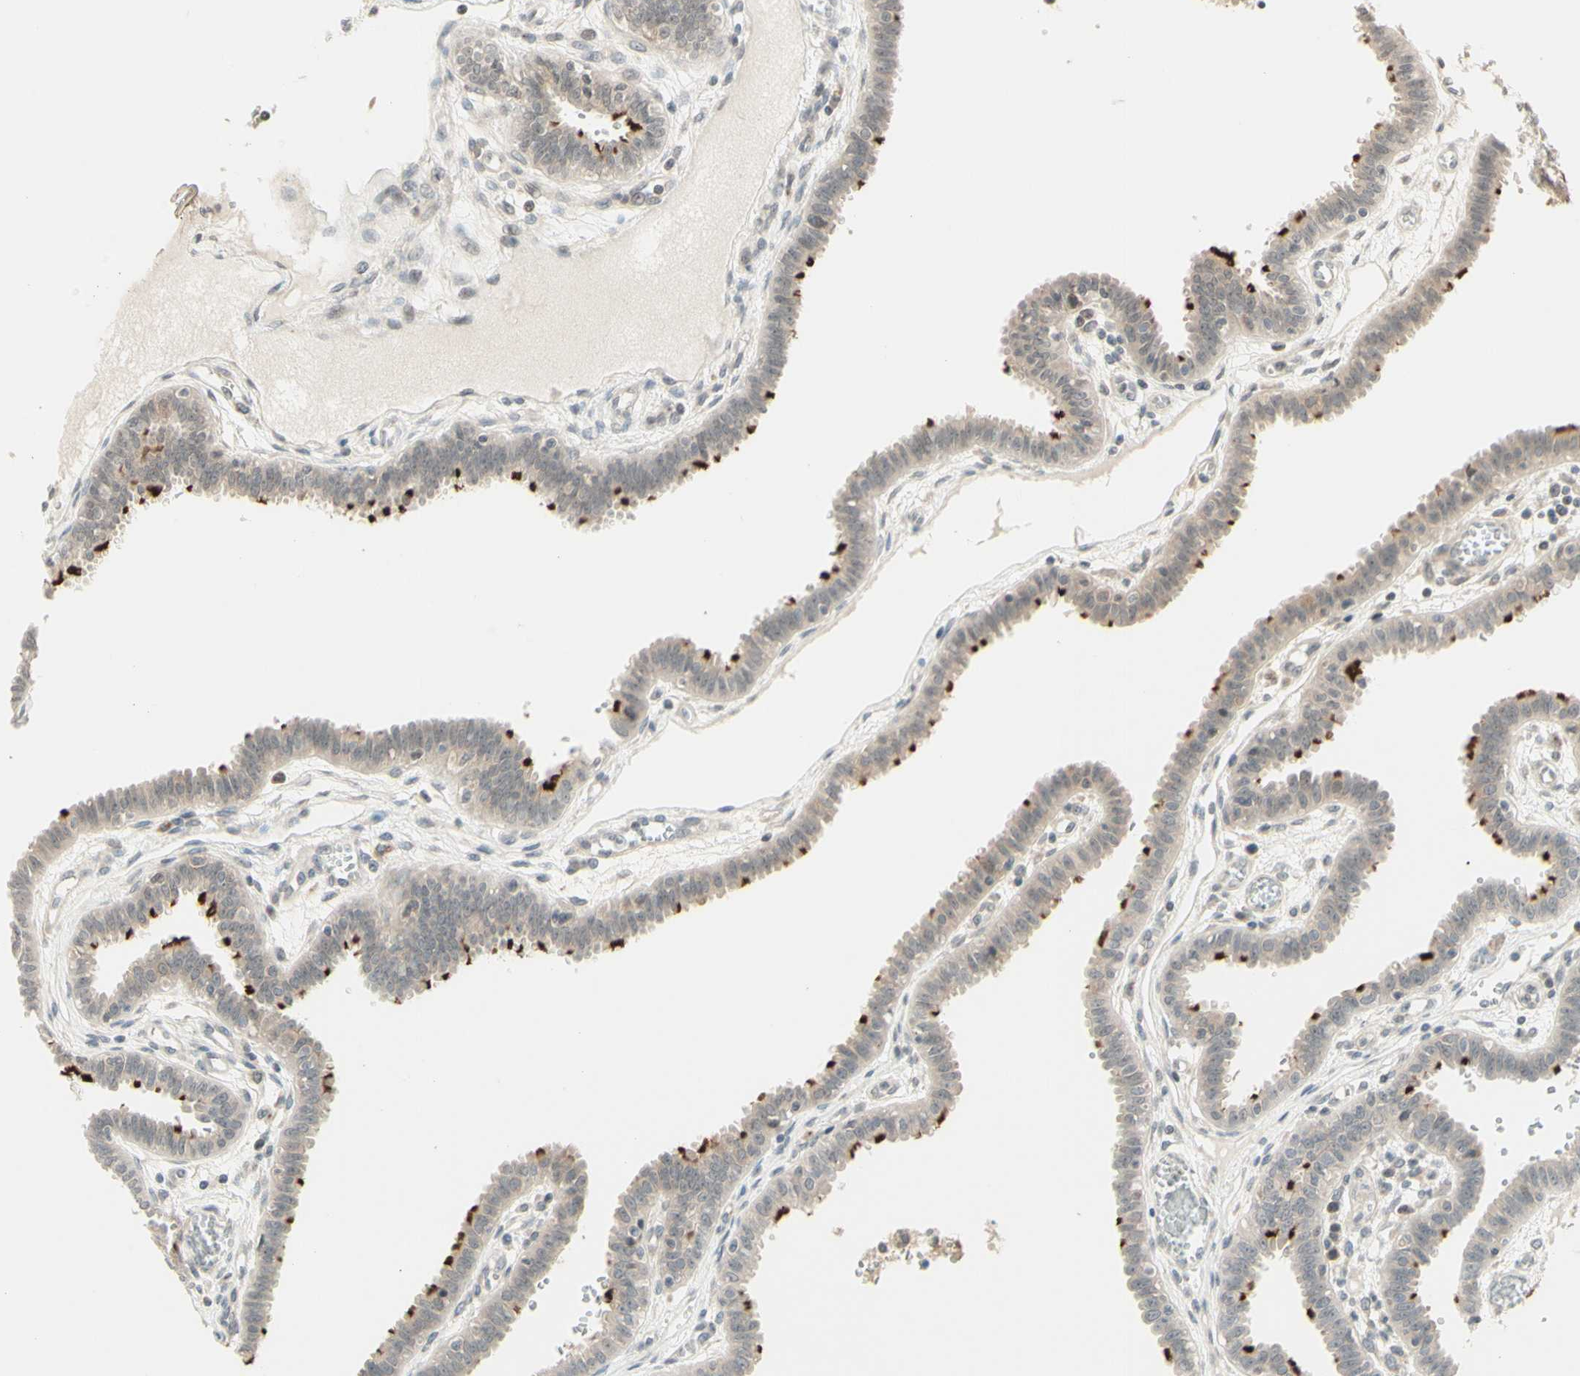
{"staining": {"intensity": "strong", "quantity": "25%-75%", "location": "cytoplasmic/membranous"}, "tissue": "fallopian tube", "cell_type": "Glandular cells", "image_type": "normal", "snomed": [{"axis": "morphology", "description": "Normal tissue, NOS"}, {"axis": "topography", "description": "Fallopian tube"}], "caption": "IHC (DAB) staining of normal human fallopian tube exhibits strong cytoplasmic/membranous protein staining in approximately 25%-75% of glandular cells.", "gene": "ZW10", "patient": {"sex": "female", "age": 32}}